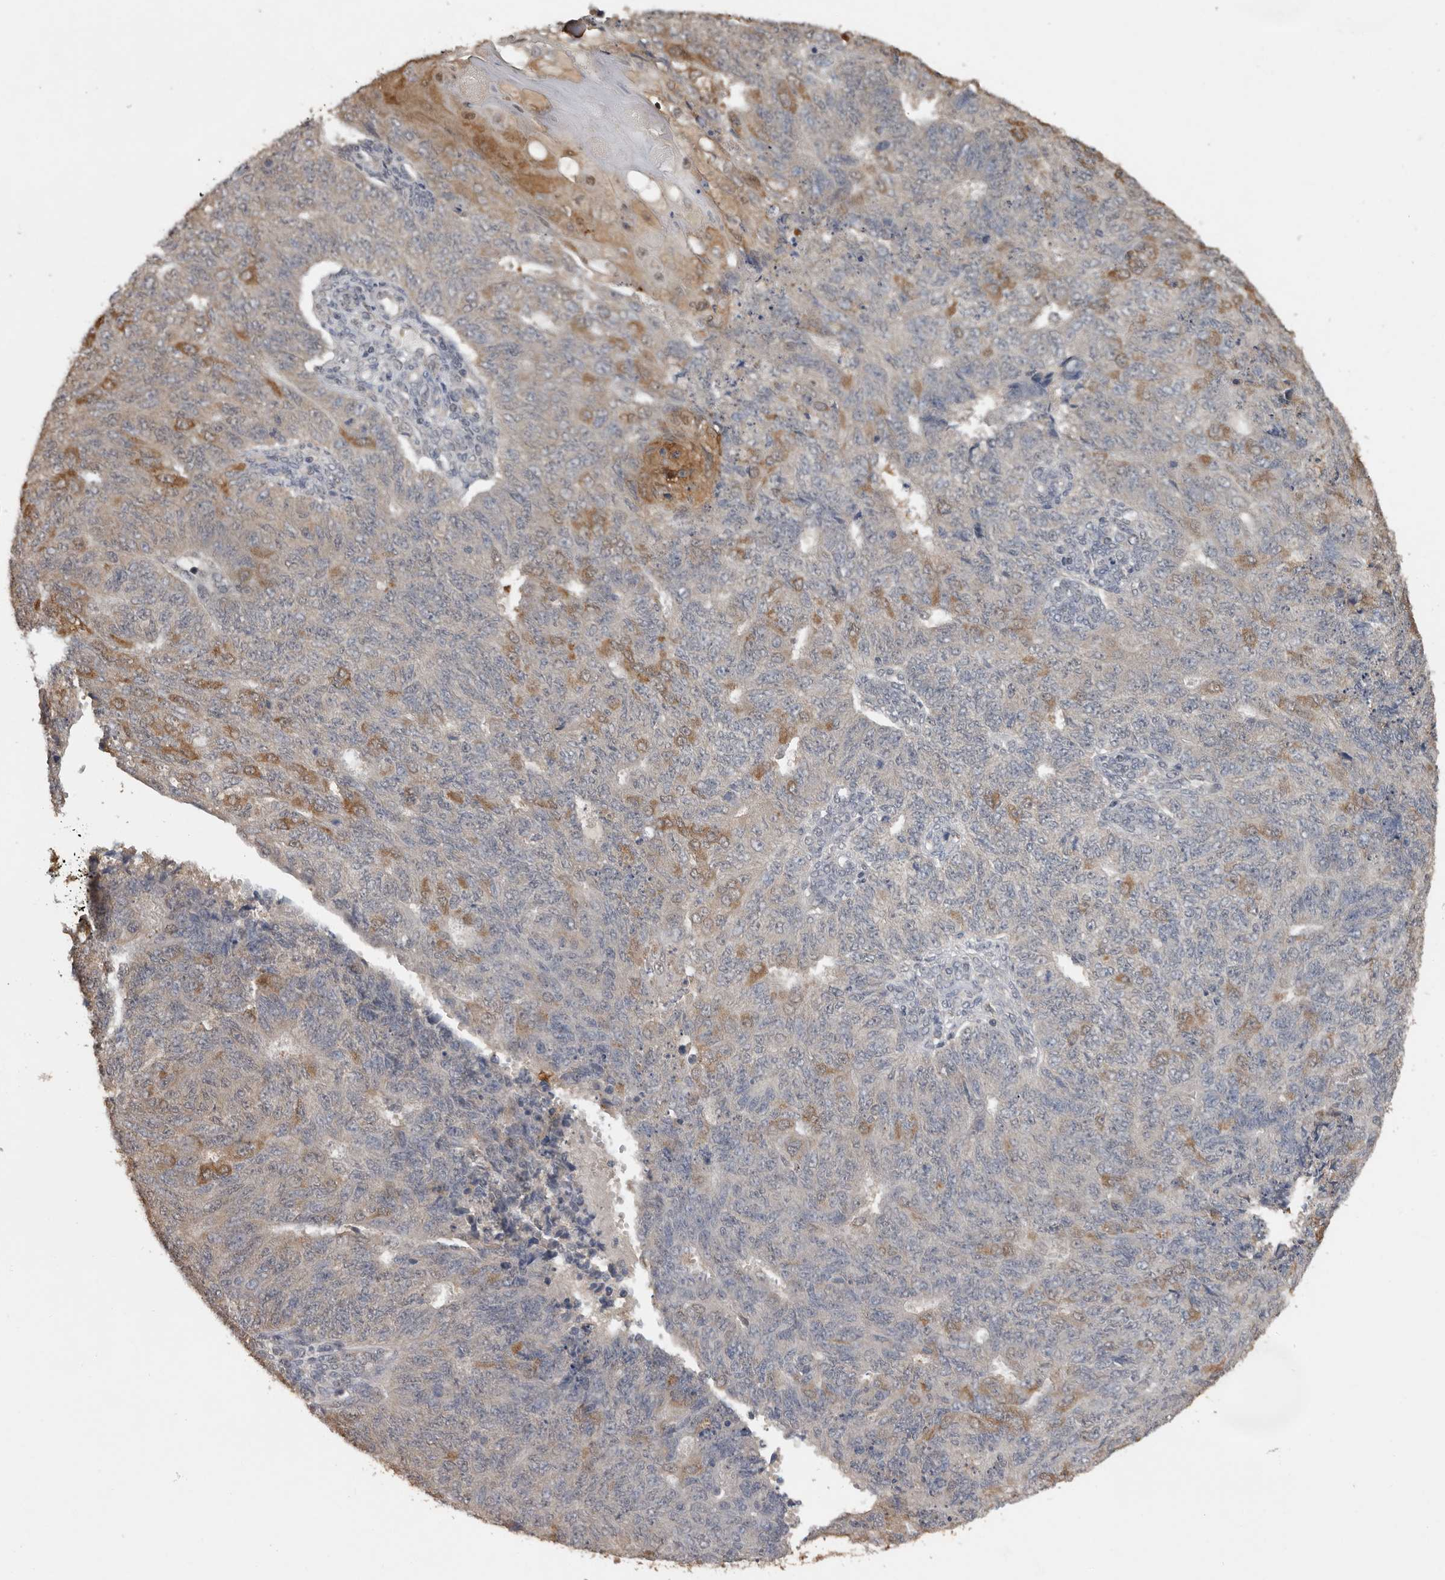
{"staining": {"intensity": "moderate", "quantity": "<25%", "location": "cytoplasmic/membranous"}, "tissue": "endometrial cancer", "cell_type": "Tumor cells", "image_type": "cancer", "snomed": [{"axis": "morphology", "description": "Adenocarcinoma, NOS"}, {"axis": "topography", "description": "Endometrium"}], "caption": "Protein positivity by IHC demonstrates moderate cytoplasmic/membranous expression in about <25% of tumor cells in endometrial cancer.", "gene": "MTF1", "patient": {"sex": "female", "age": 32}}